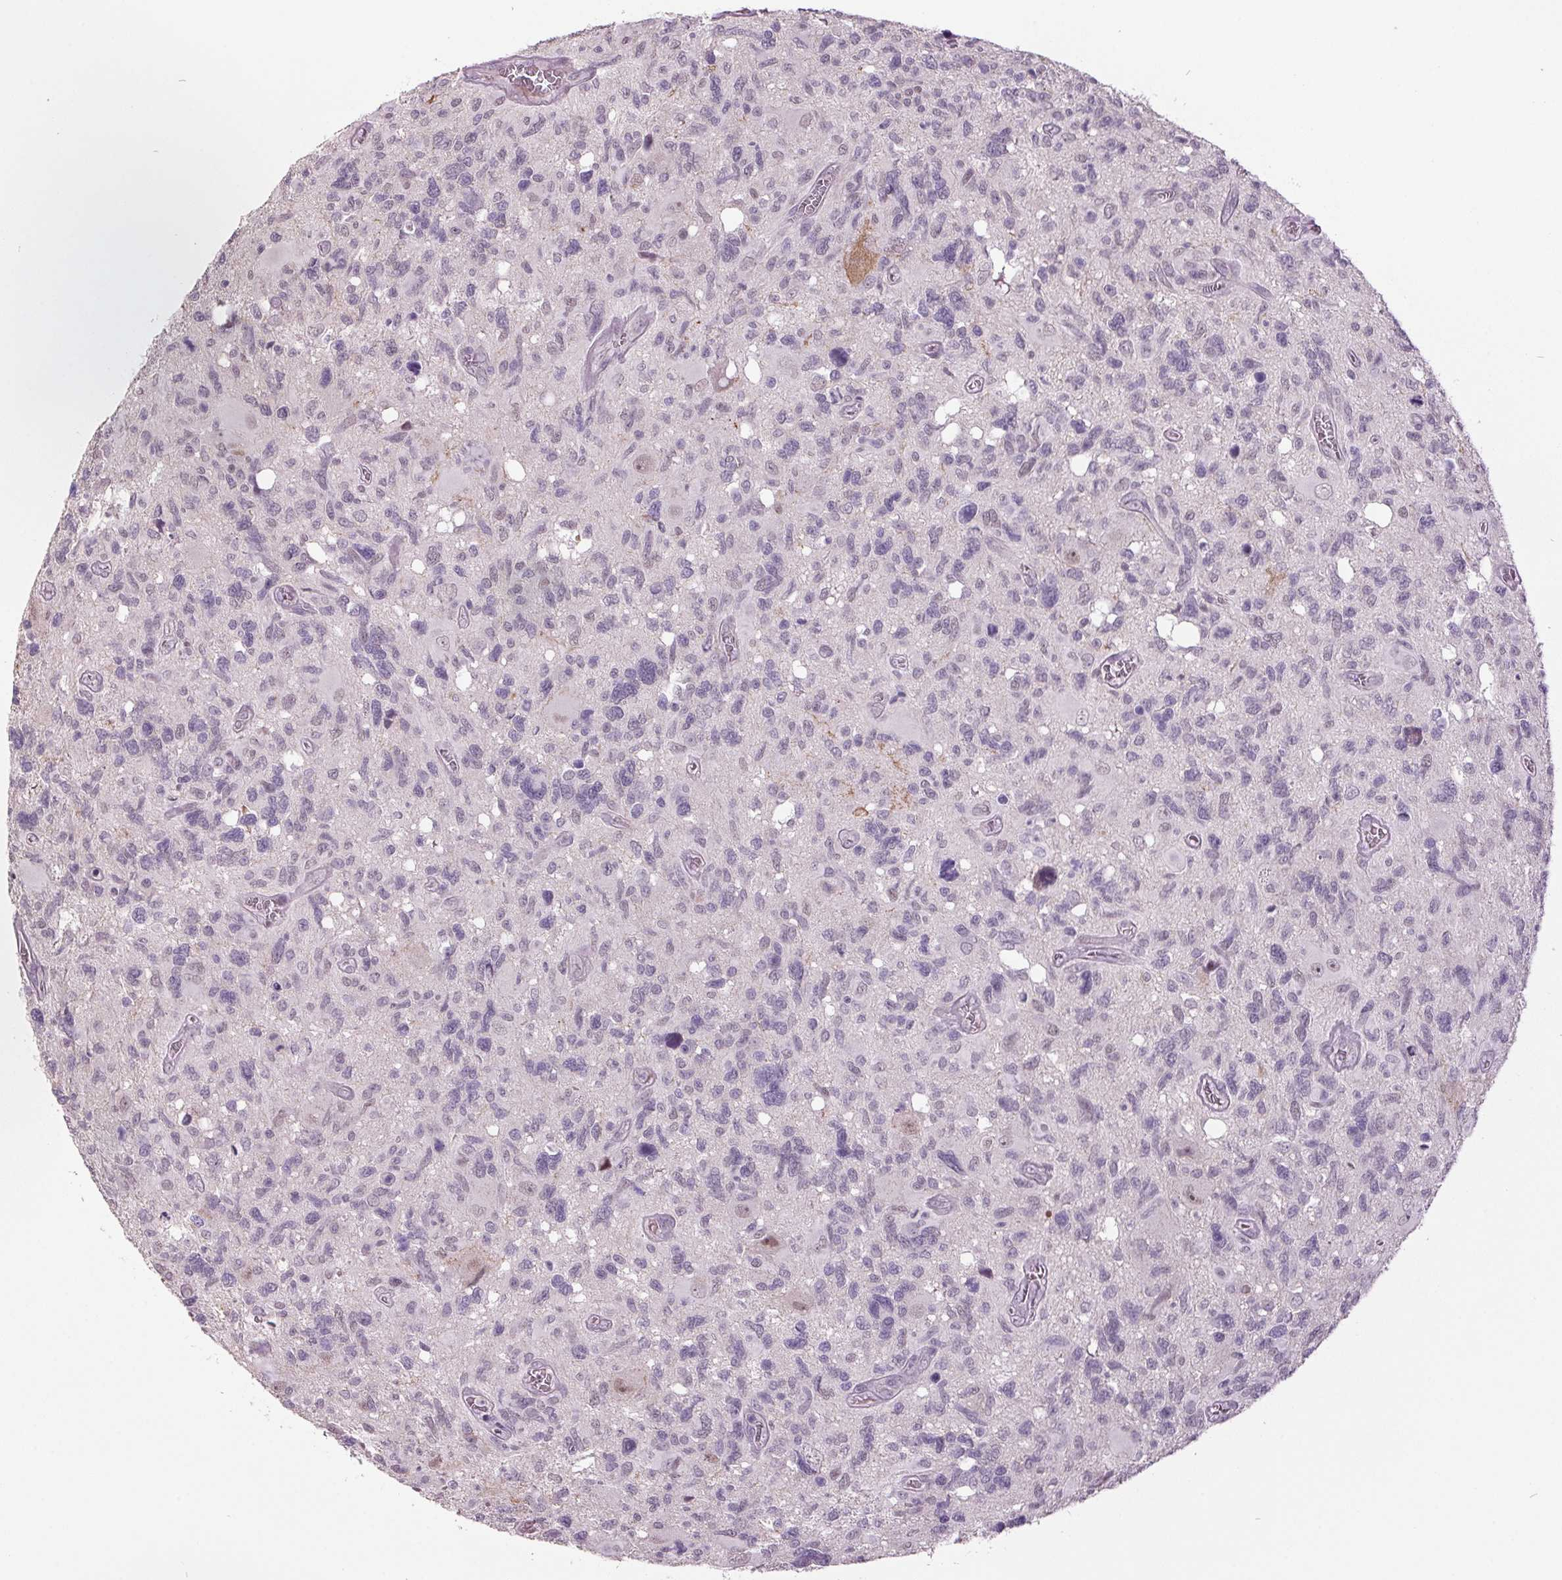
{"staining": {"intensity": "negative", "quantity": "none", "location": "none"}, "tissue": "glioma", "cell_type": "Tumor cells", "image_type": "cancer", "snomed": [{"axis": "morphology", "description": "Glioma, malignant, High grade"}, {"axis": "topography", "description": "Brain"}], "caption": "Immunohistochemistry (IHC) of human high-grade glioma (malignant) demonstrates no expression in tumor cells.", "gene": "C2orf16", "patient": {"sex": "male", "age": 49}}